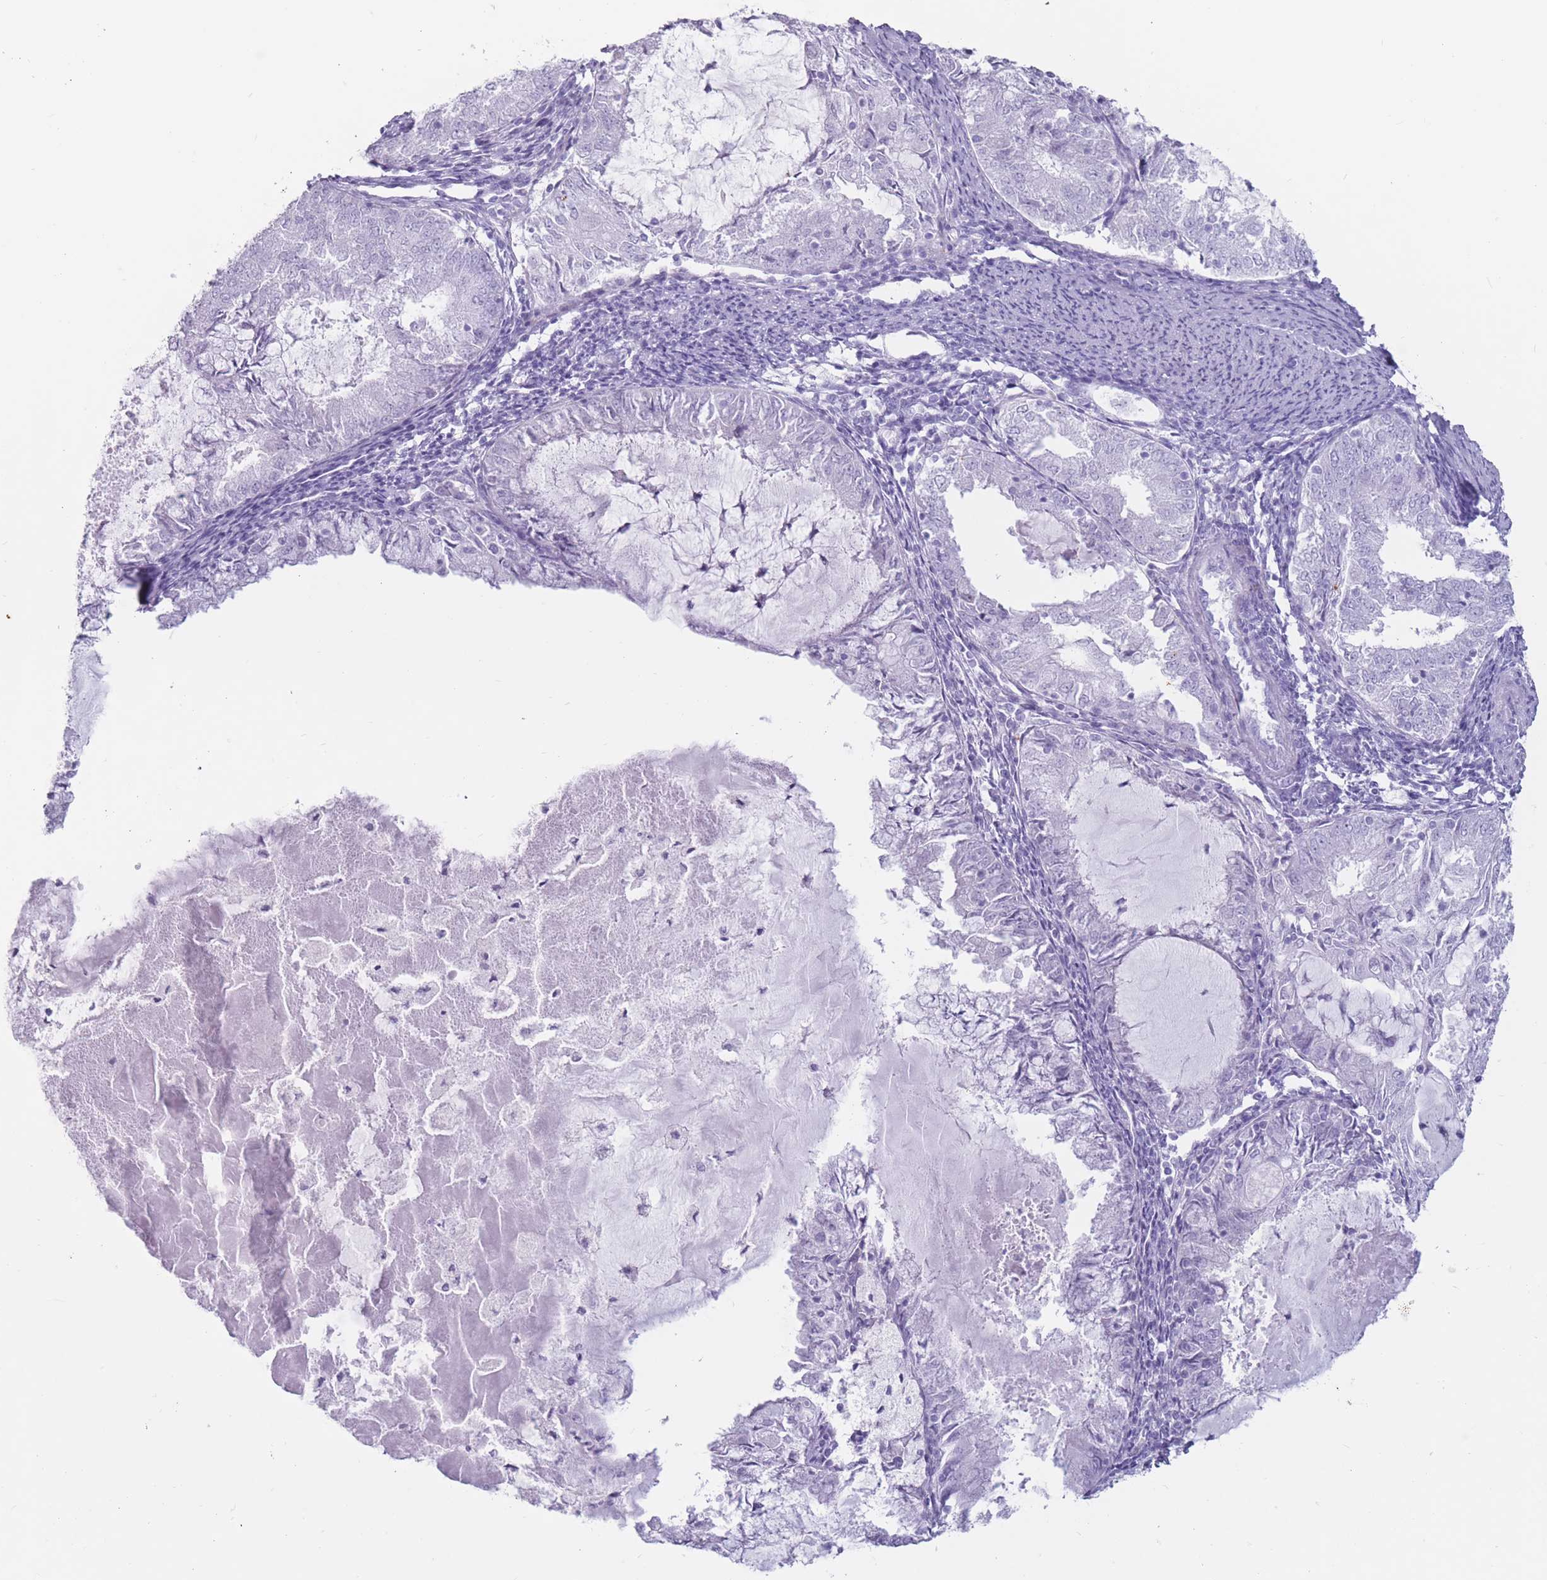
{"staining": {"intensity": "negative", "quantity": "none", "location": "none"}, "tissue": "endometrial cancer", "cell_type": "Tumor cells", "image_type": "cancer", "snomed": [{"axis": "morphology", "description": "Adenocarcinoma, NOS"}, {"axis": "topography", "description": "Endometrium"}], "caption": "Endometrial cancer (adenocarcinoma) stained for a protein using immunohistochemistry (IHC) reveals no positivity tumor cells.", "gene": "PNMA3", "patient": {"sex": "female", "age": 57}}